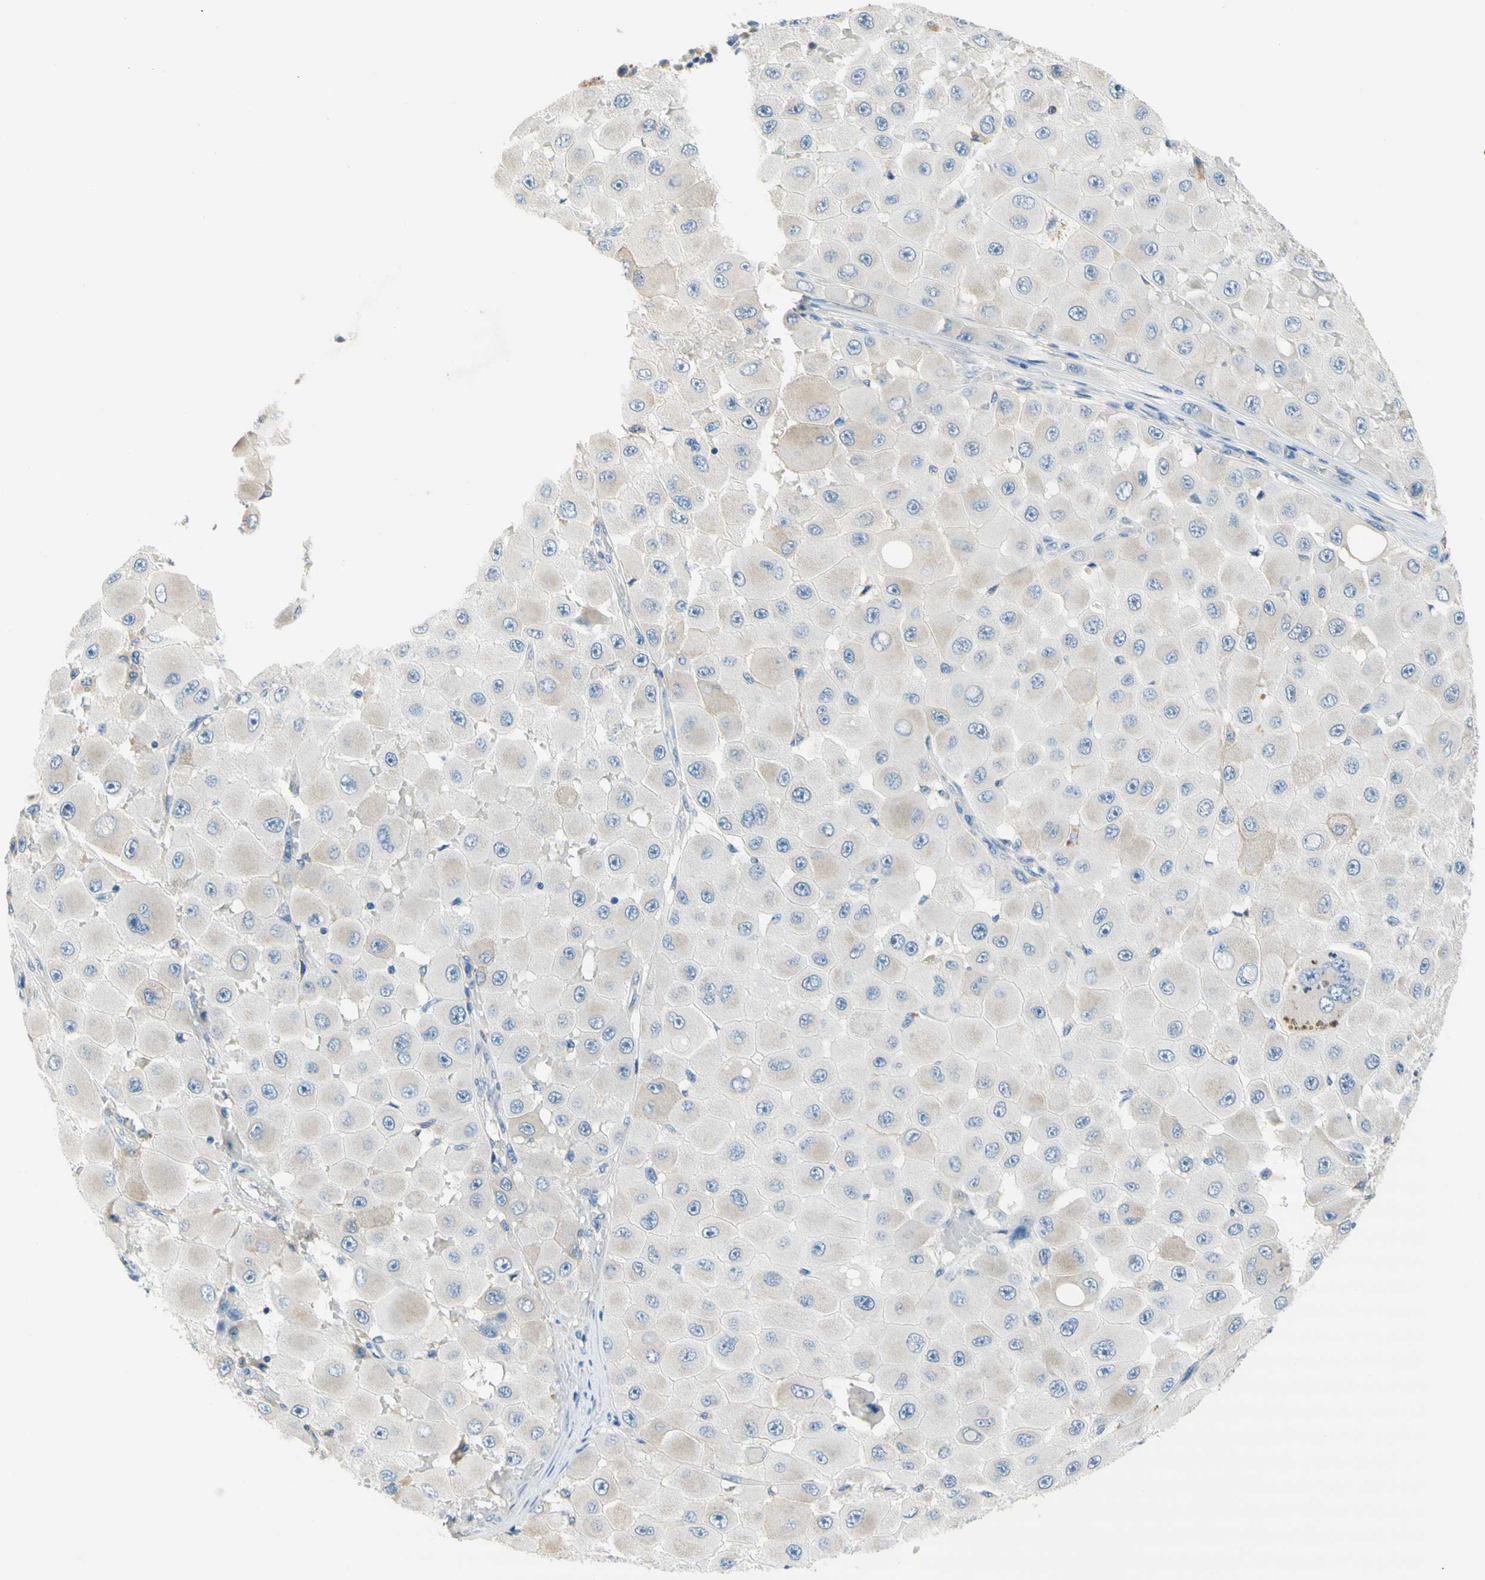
{"staining": {"intensity": "weak", "quantity": "<25%", "location": "cytoplasmic/membranous"}, "tissue": "melanoma", "cell_type": "Tumor cells", "image_type": "cancer", "snomed": [{"axis": "morphology", "description": "Malignant melanoma, NOS"}, {"axis": "topography", "description": "Skin"}], "caption": "This is an immunohistochemistry image of melanoma. There is no staining in tumor cells.", "gene": "F3", "patient": {"sex": "female", "age": 81}}